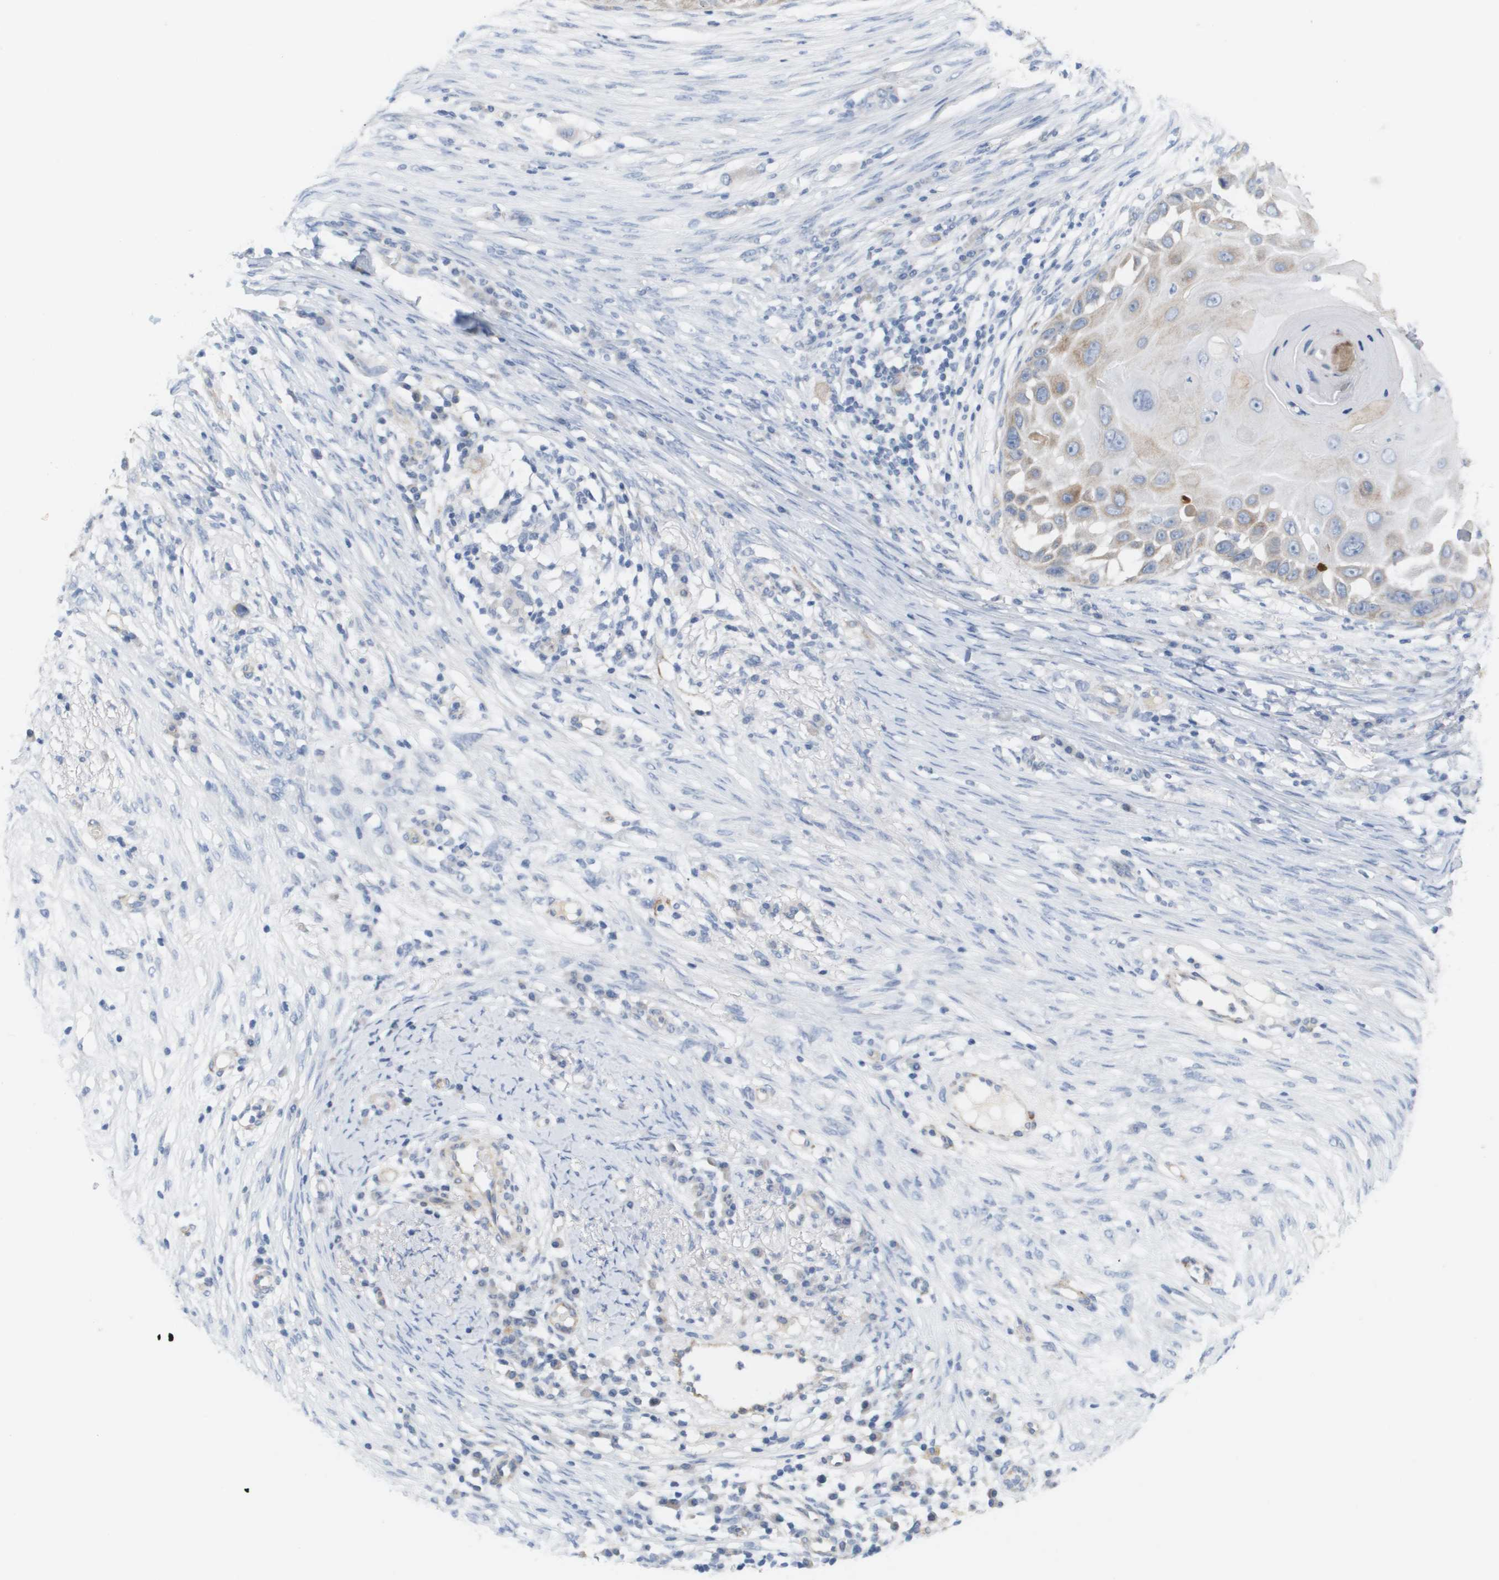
{"staining": {"intensity": "weak", "quantity": ">75%", "location": "cytoplasmic/membranous"}, "tissue": "skin cancer", "cell_type": "Tumor cells", "image_type": "cancer", "snomed": [{"axis": "morphology", "description": "Squamous cell carcinoma, NOS"}, {"axis": "topography", "description": "Skin"}], "caption": "Weak cytoplasmic/membranous staining is seen in approximately >75% of tumor cells in skin squamous cell carcinoma.", "gene": "ANGPT2", "patient": {"sex": "female", "age": 44}}